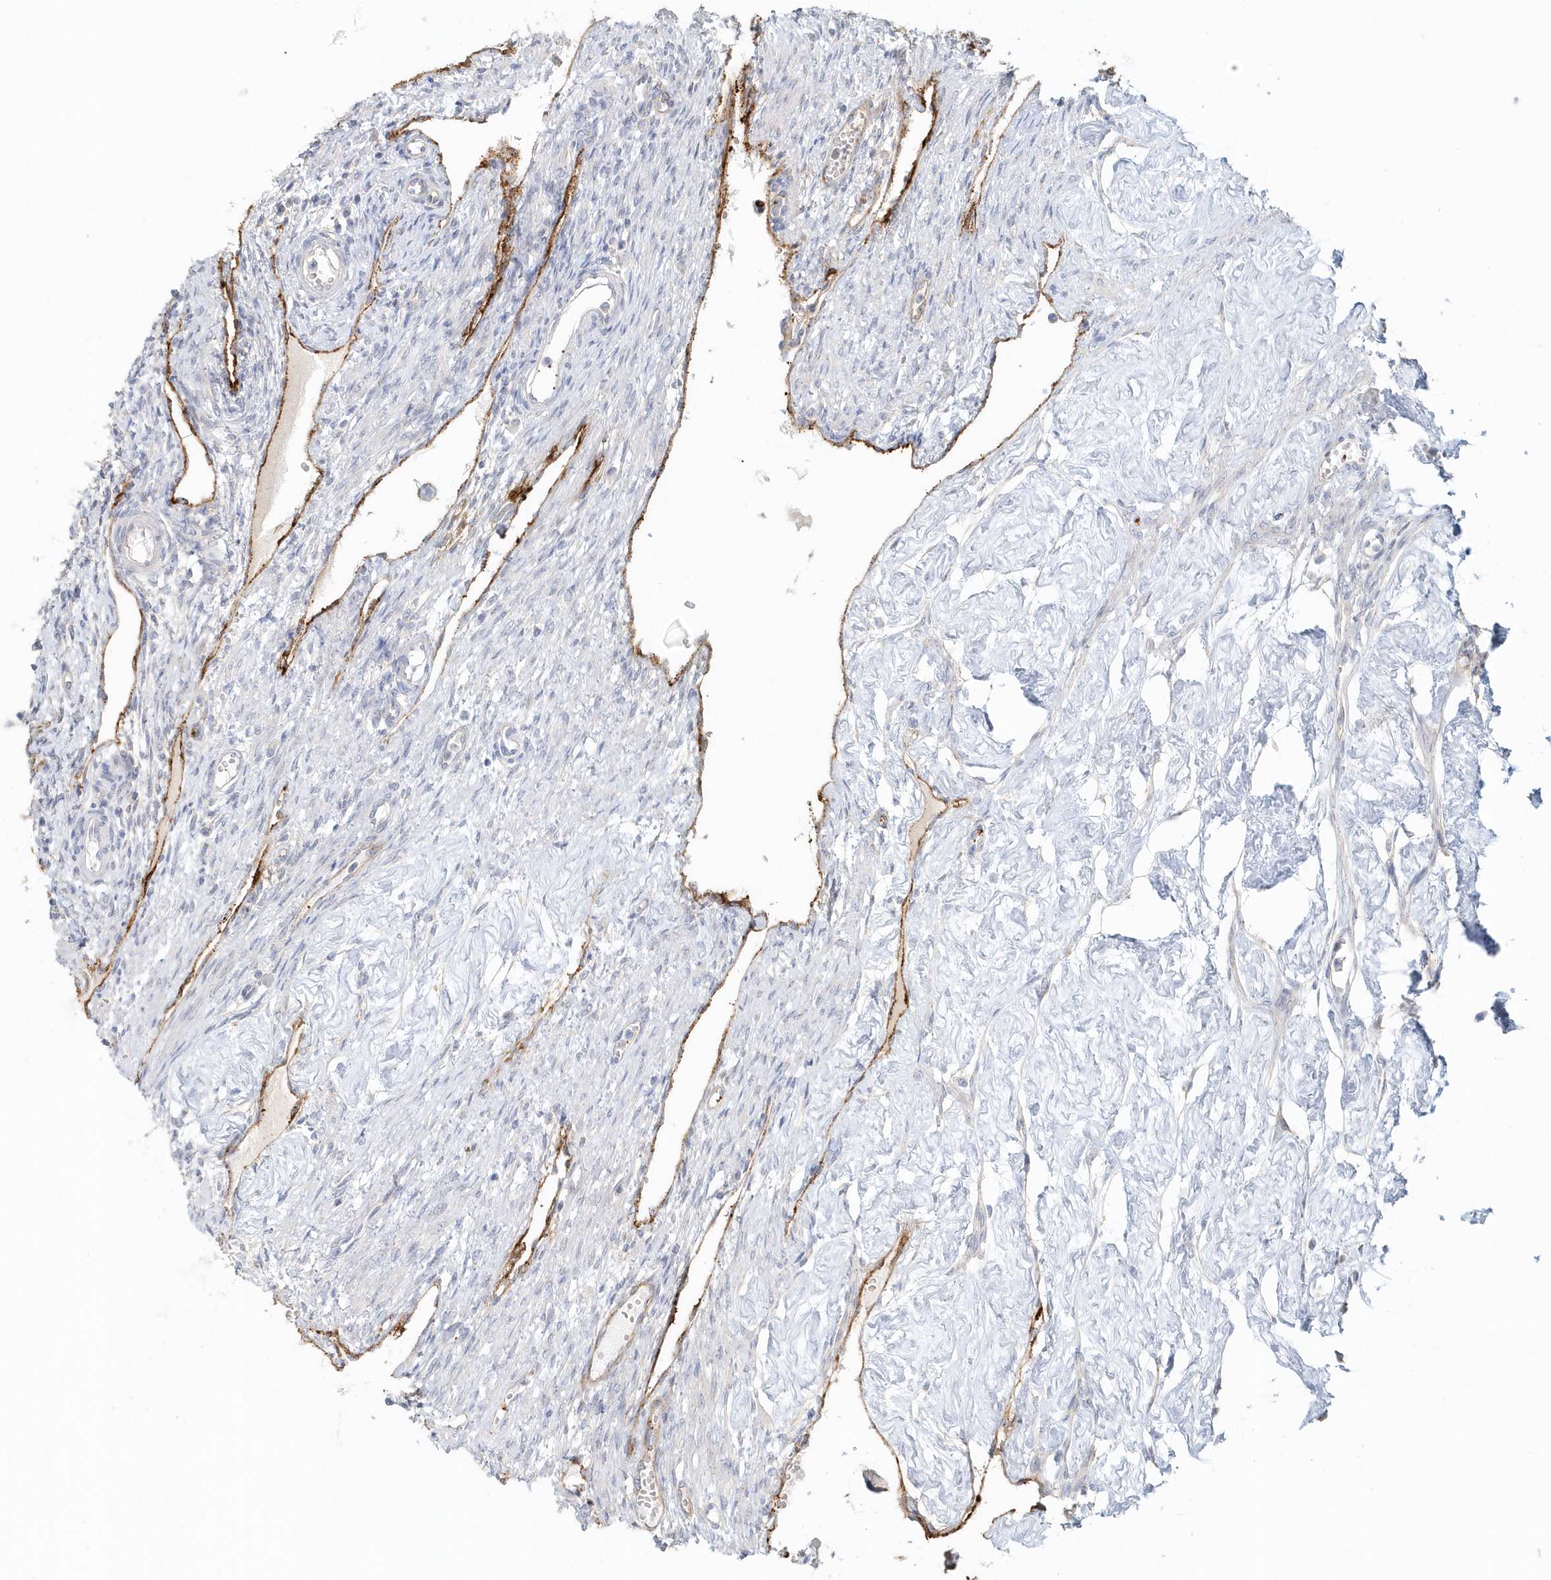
{"staining": {"intensity": "negative", "quantity": "none", "location": "none"}, "tissue": "ovary", "cell_type": "Ovarian stroma cells", "image_type": "normal", "snomed": [{"axis": "morphology", "description": "Normal tissue, NOS"}, {"axis": "morphology", "description": "Cyst, NOS"}, {"axis": "topography", "description": "Ovary"}], "caption": "Unremarkable ovary was stained to show a protein in brown. There is no significant positivity in ovarian stroma cells.", "gene": "MMRN1", "patient": {"sex": "female", "age": 33}}